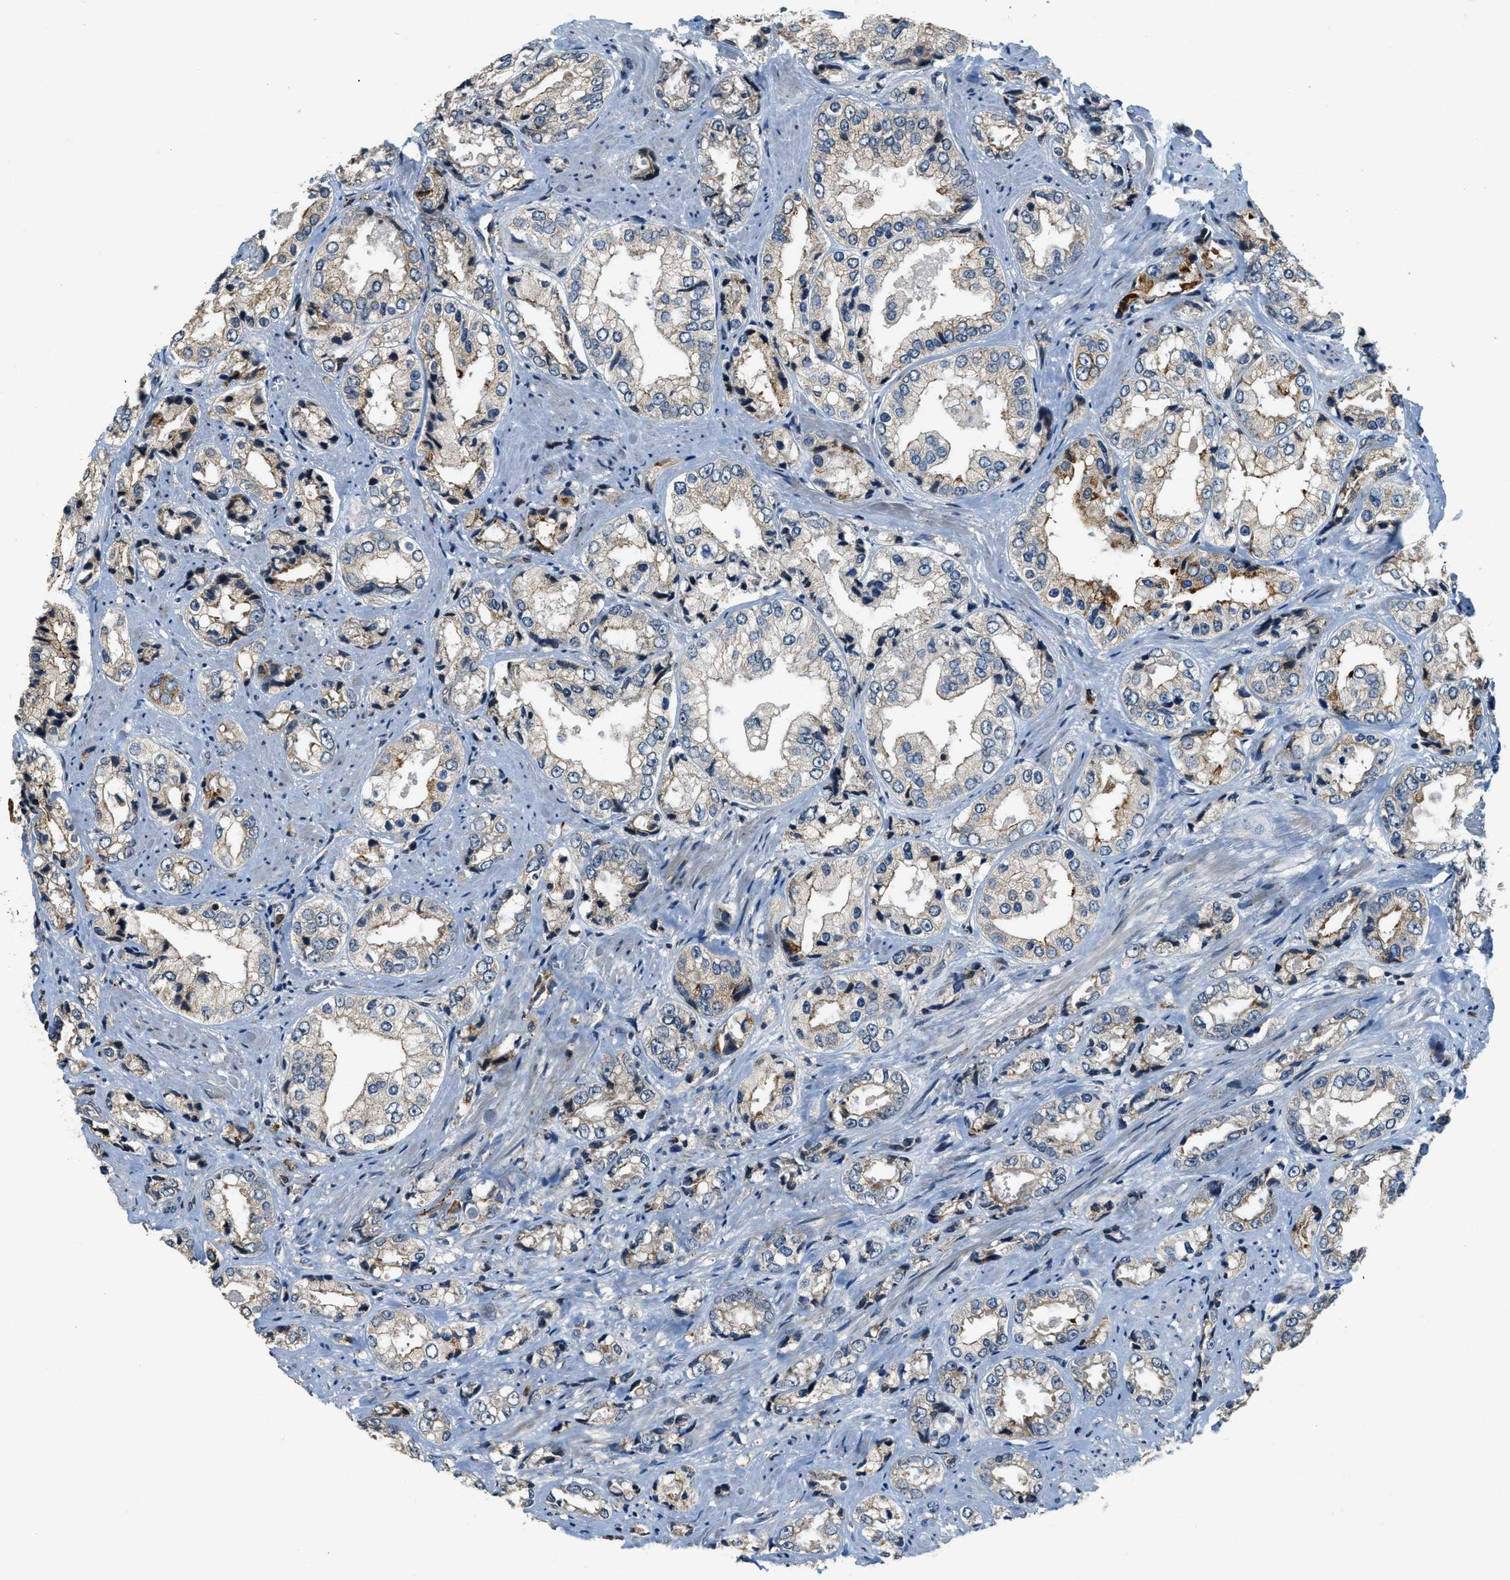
{"staining": {"intensity": "moderate", "quantity": "<25%", "location": "cytoplasmic/membranous"}, "tissue": "prostate cancer", "cell_type": "Tumor cells", "image_type": "cancer", "snomed": [{"axis": "morphology", "description": "Adenocarcinoma, High grade"}, {"axis": "topography", "description": "Prostate"}], "caption": "Protein expression analysis of human prostate cancer (high-grade adenocarcinoma) reveals moderate cytoplasmic/membranous staining in approximately <25% of tumor cells. Using DAB (brown) and hematoxylin (blue) stains, captured at high magnification using brightfield microscopy.", "gene": "HERC2", "patient": {"sex": "male", "age": 61}}